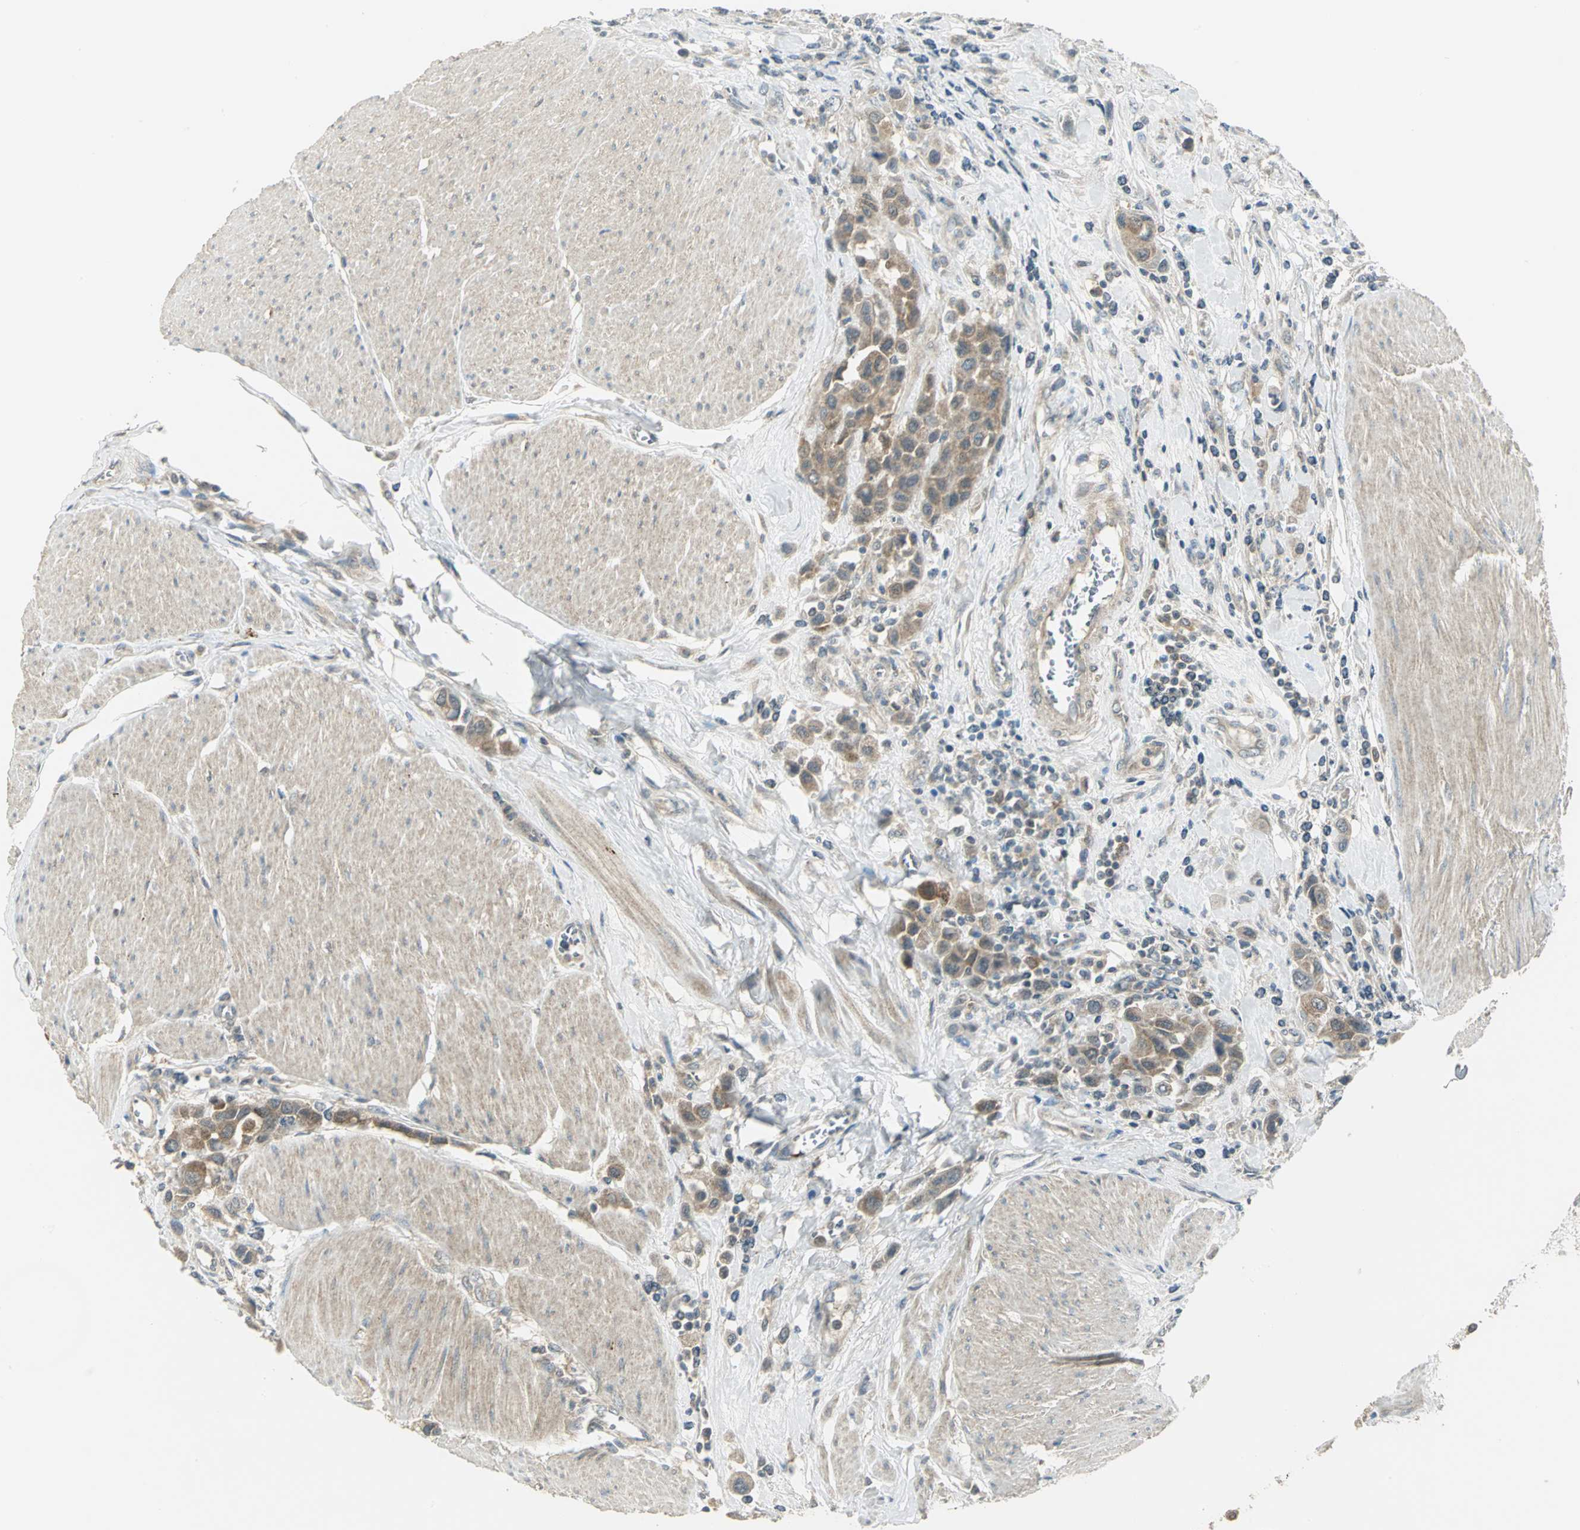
{"staining": {"intensity": "moderate", "quantity": ">75%", "location": "cytoplasmic/membranous"}, "tissue": "urothelial cancer", "cell_type": "Tumor cells", "image_type": "cancer", "snomed": [{"axis": "morphology", "description": "Urothelial carcinoma, High grade"}, {"axis": "topography", "description": "Urinary bladder"}], "caption": "A brown stain shows moderate cytoplasmic/membranous staining of a protein in human urothelial cancer tumor cells.", "gene": "MAPK8IP3", "patient": {"sex": "male", "age": 50}}